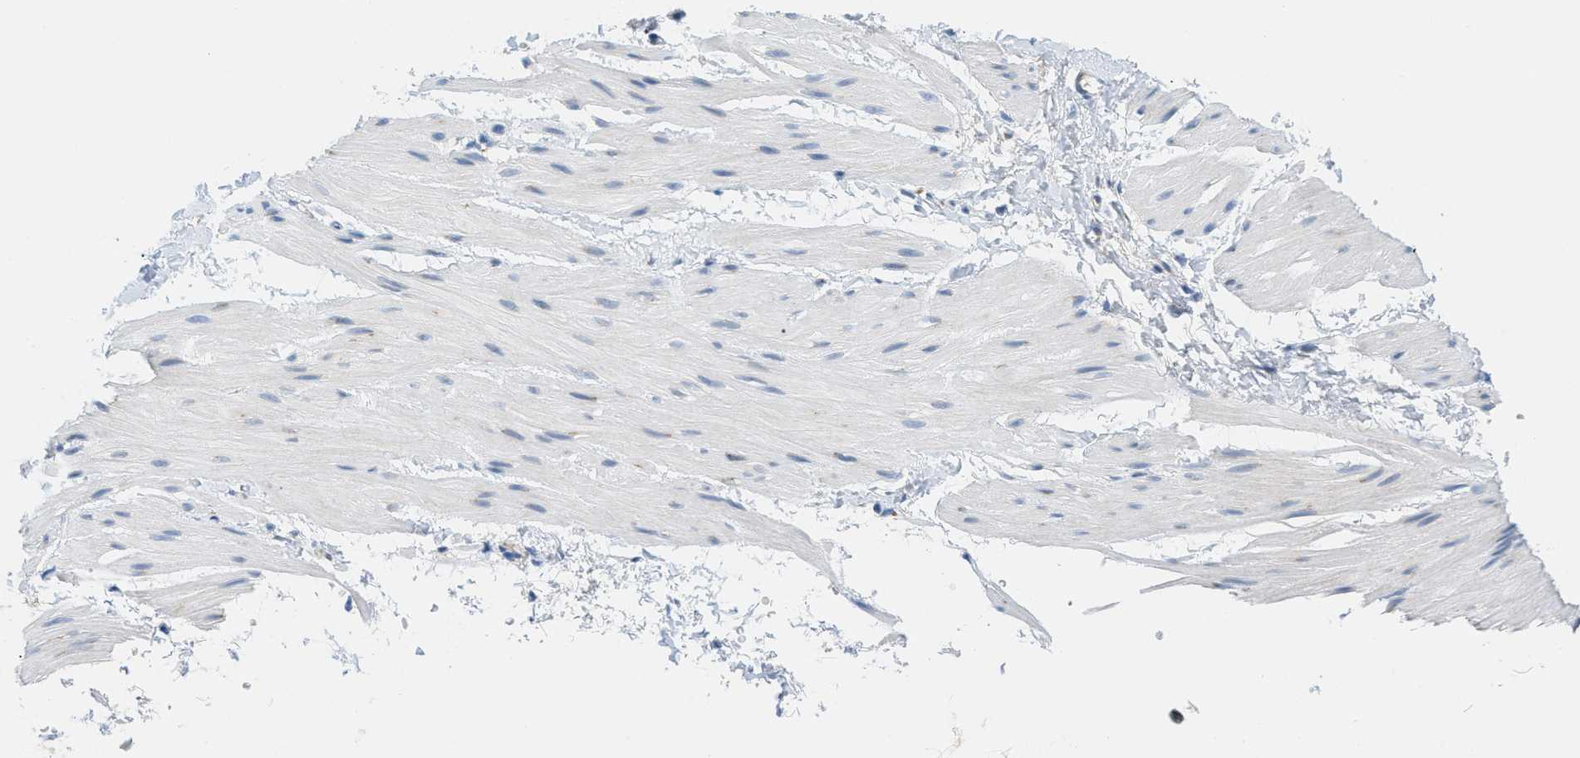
{"staining": {"intensity": "negative", "quantity": "none", "location": "none"}, "tissue": "smooth muscle", "cell_type": "Smooth muscle cells", "image_type": "normal", "snomed": [{"axis": "morphology", "description": "Normal tissue, NOS"}, {"axis": "topography", "description": "Smooth muscle"}], "caption": "Protein analysis of unremarkable smooth muscle reveals no significant staining in smooth muscle cells. Brightfield microscopy of IHC stained with DAB (3,3'-diaminobenzidine) (brown) and hematoxylin (blue), captured at high magnification.", "gene": "ORC6", "patient": {"sex": "male", "age": 16}}